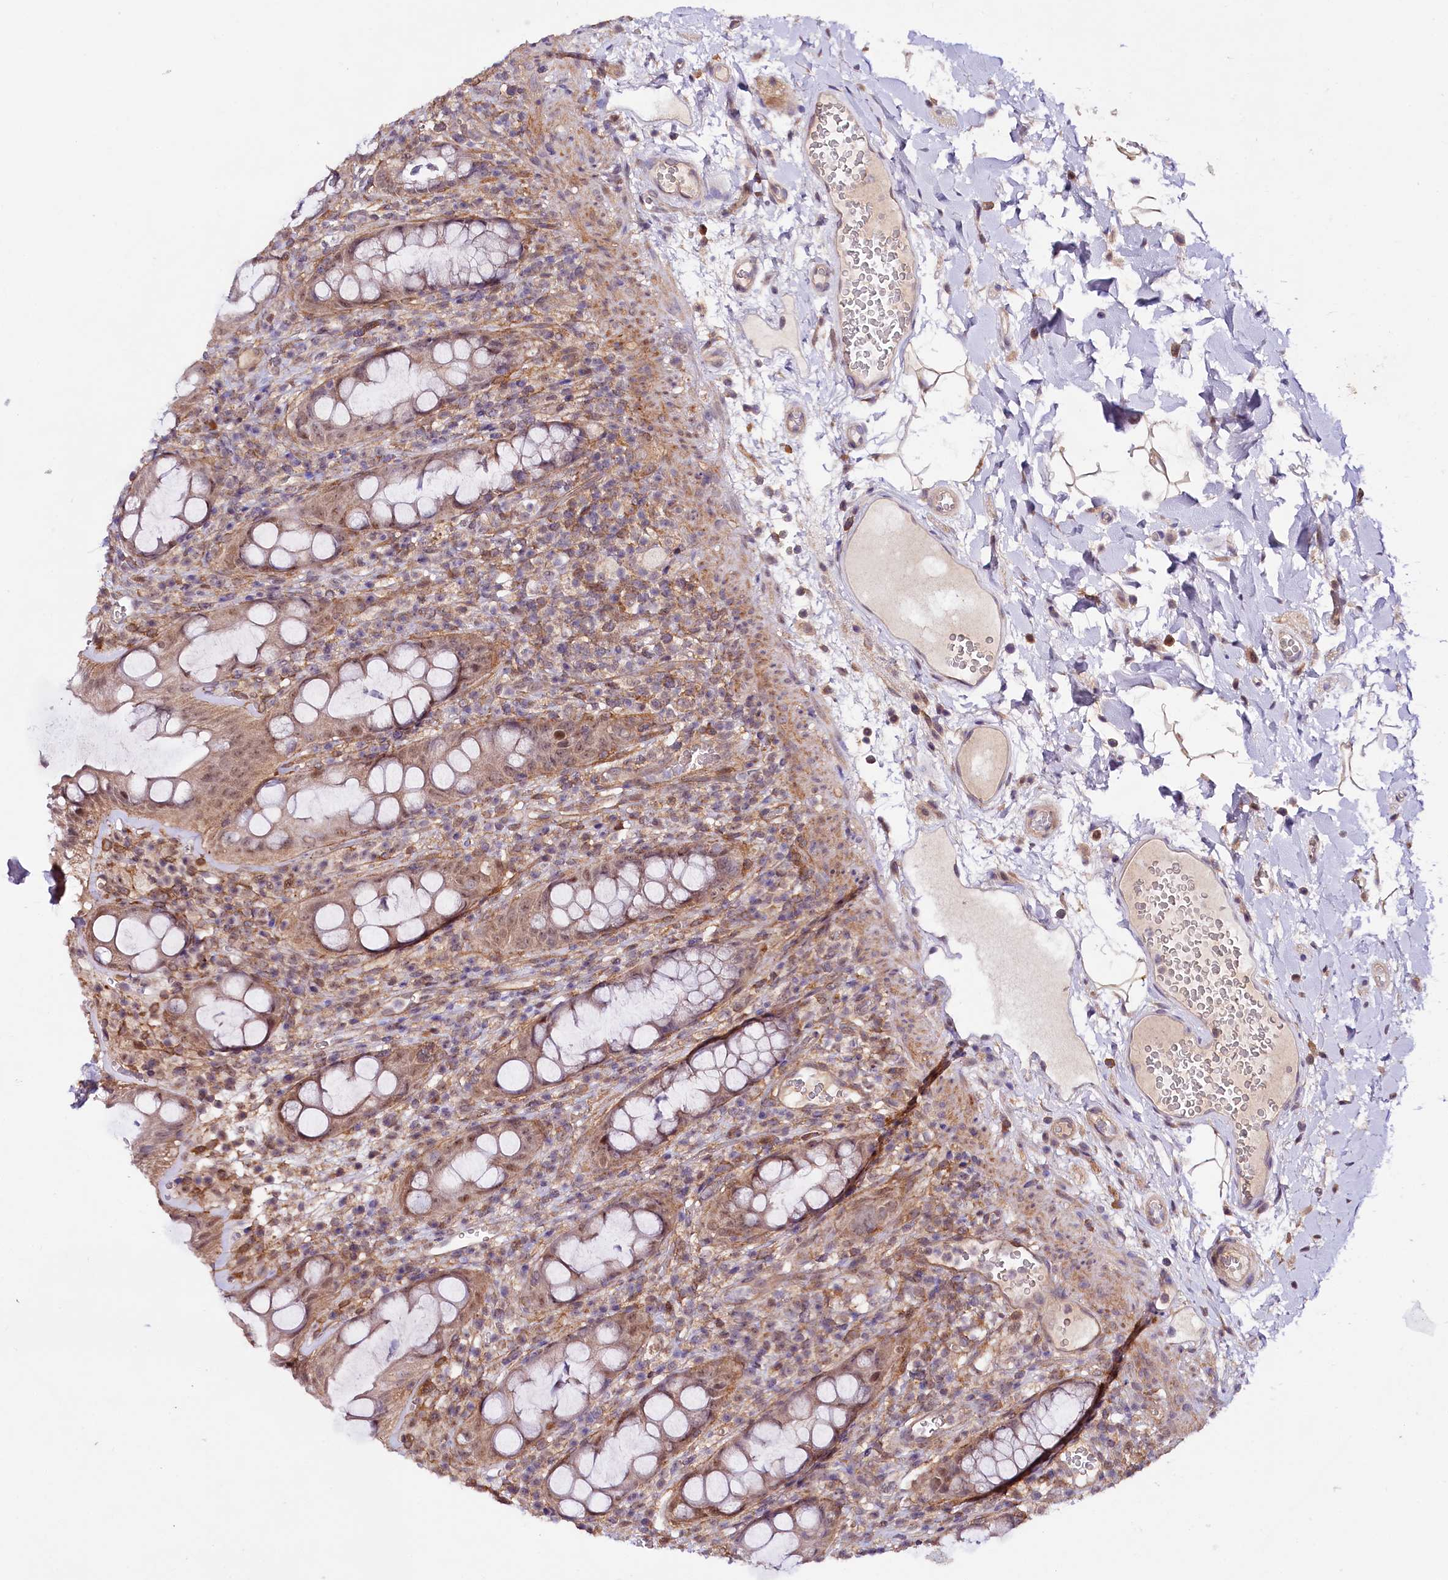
{"staining": {"intensity": "moderate", "quantity": ">75%", "location": "cytoplasmic/membranous,nuclear"}, "tissue": "rectum", "cell_type": "Glandular cells", "image_type": "normal", "snomed": [{"axis": "morphology", "description": "Normal tissue, NOS"}, {"axis": "topography", "description": "Rectum"}], "caption": "High-power microscopy captured an immunohistochemistry micrograph of unremarkable rectum, revealing moderate cytoplasmic/membranous,nuclear expression in approximately >75% of glandular cells.", "gene": "PHLDB1", "patient": {"sex": "female", "age": 57}}